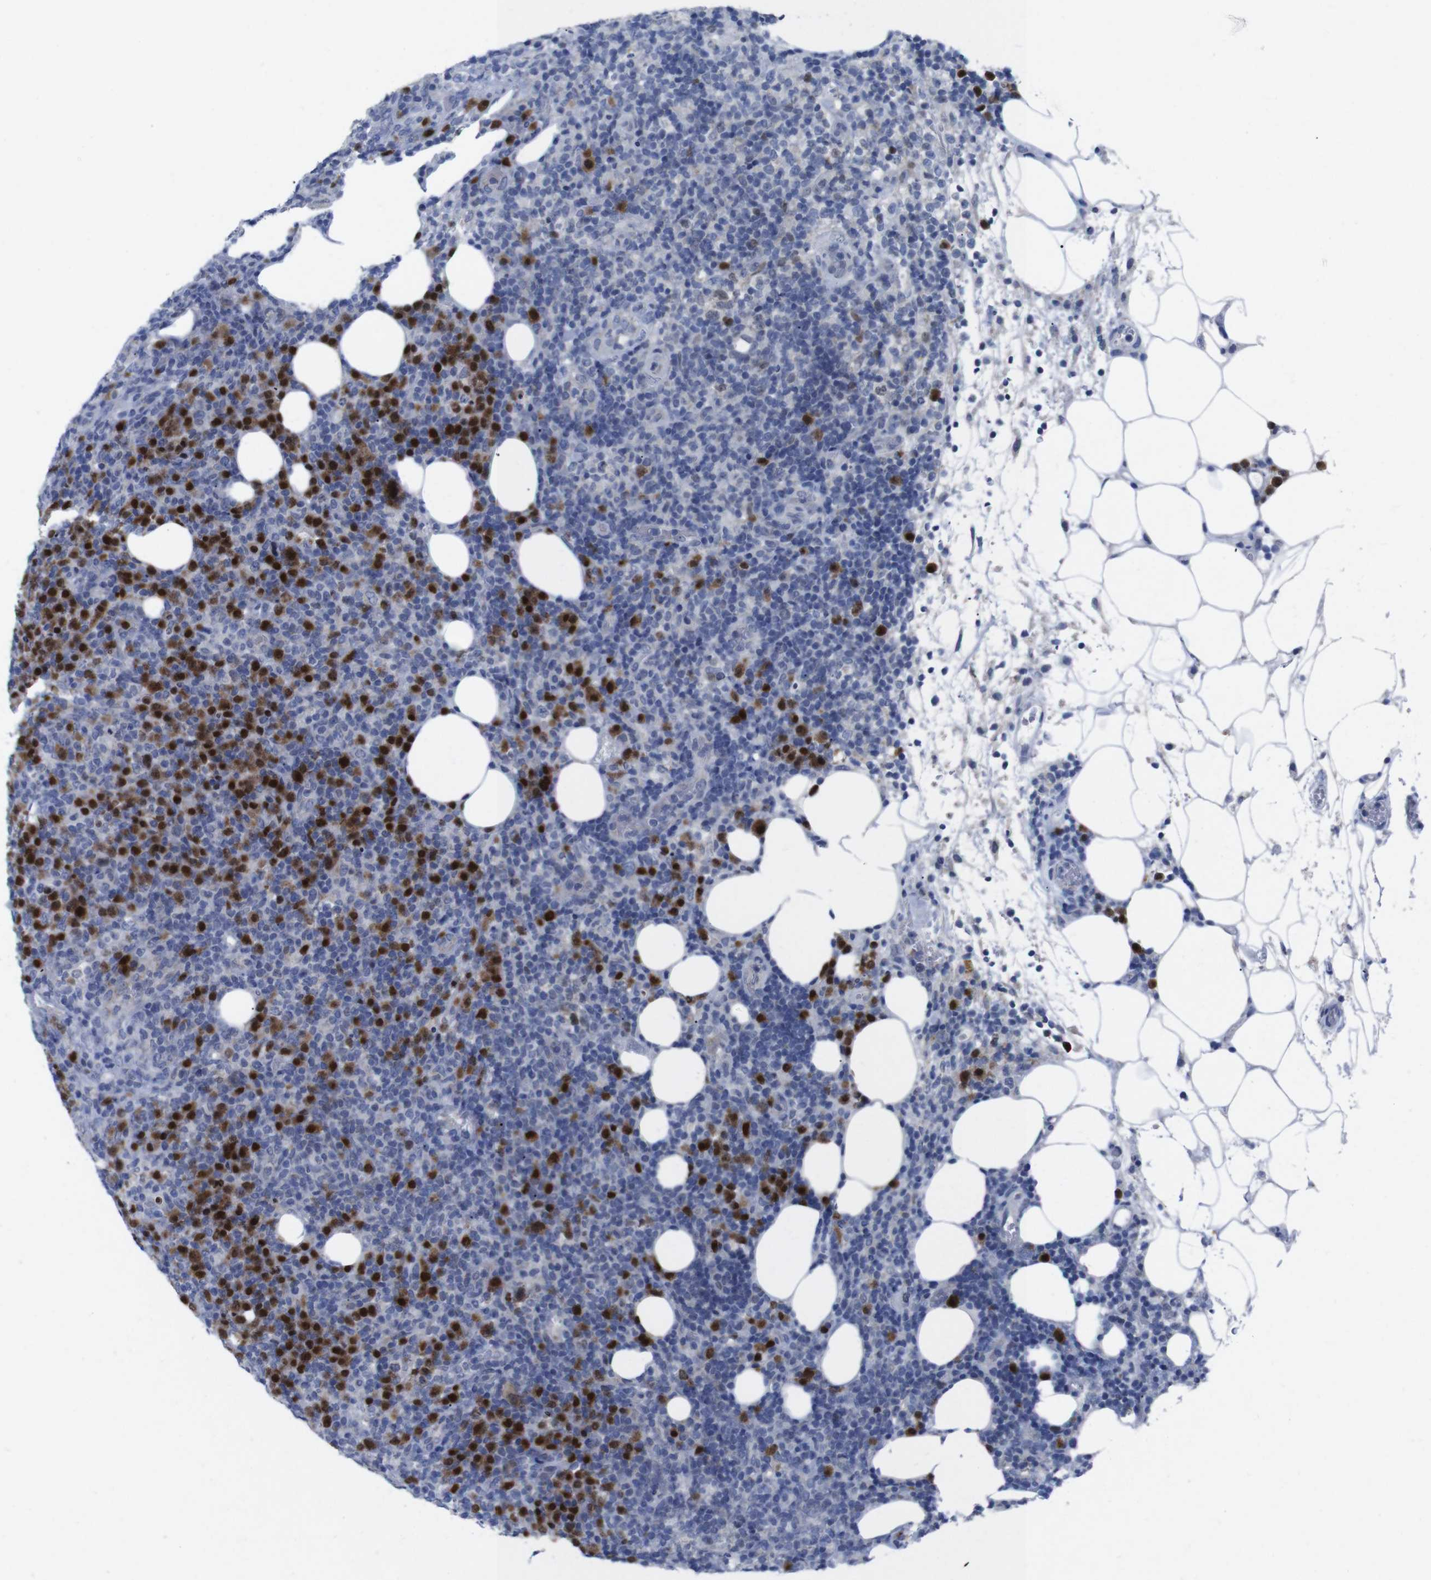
{"staining": {"intensity": "strong", "quantity": "25%-75%", "location": "cytoplasmic/membranous,nuclear"}, "tissue": "lymphoma", "cell_type": "Tumor cells", "image_type": "cancer", "snomed": [{"axis": "morphology", "description": "Malignant lymphoma, non-Hodgkin's type, High grade"}, {"axis": "topography", "description": "Lymph node"}], "caption": "Lymphoma stained for a protein demonstrates strong cytoplasmic/membranous and nuclear positivity in tumor cells.", "gene": "IRF4", "patient": {"sex": "female", "age": 76}}